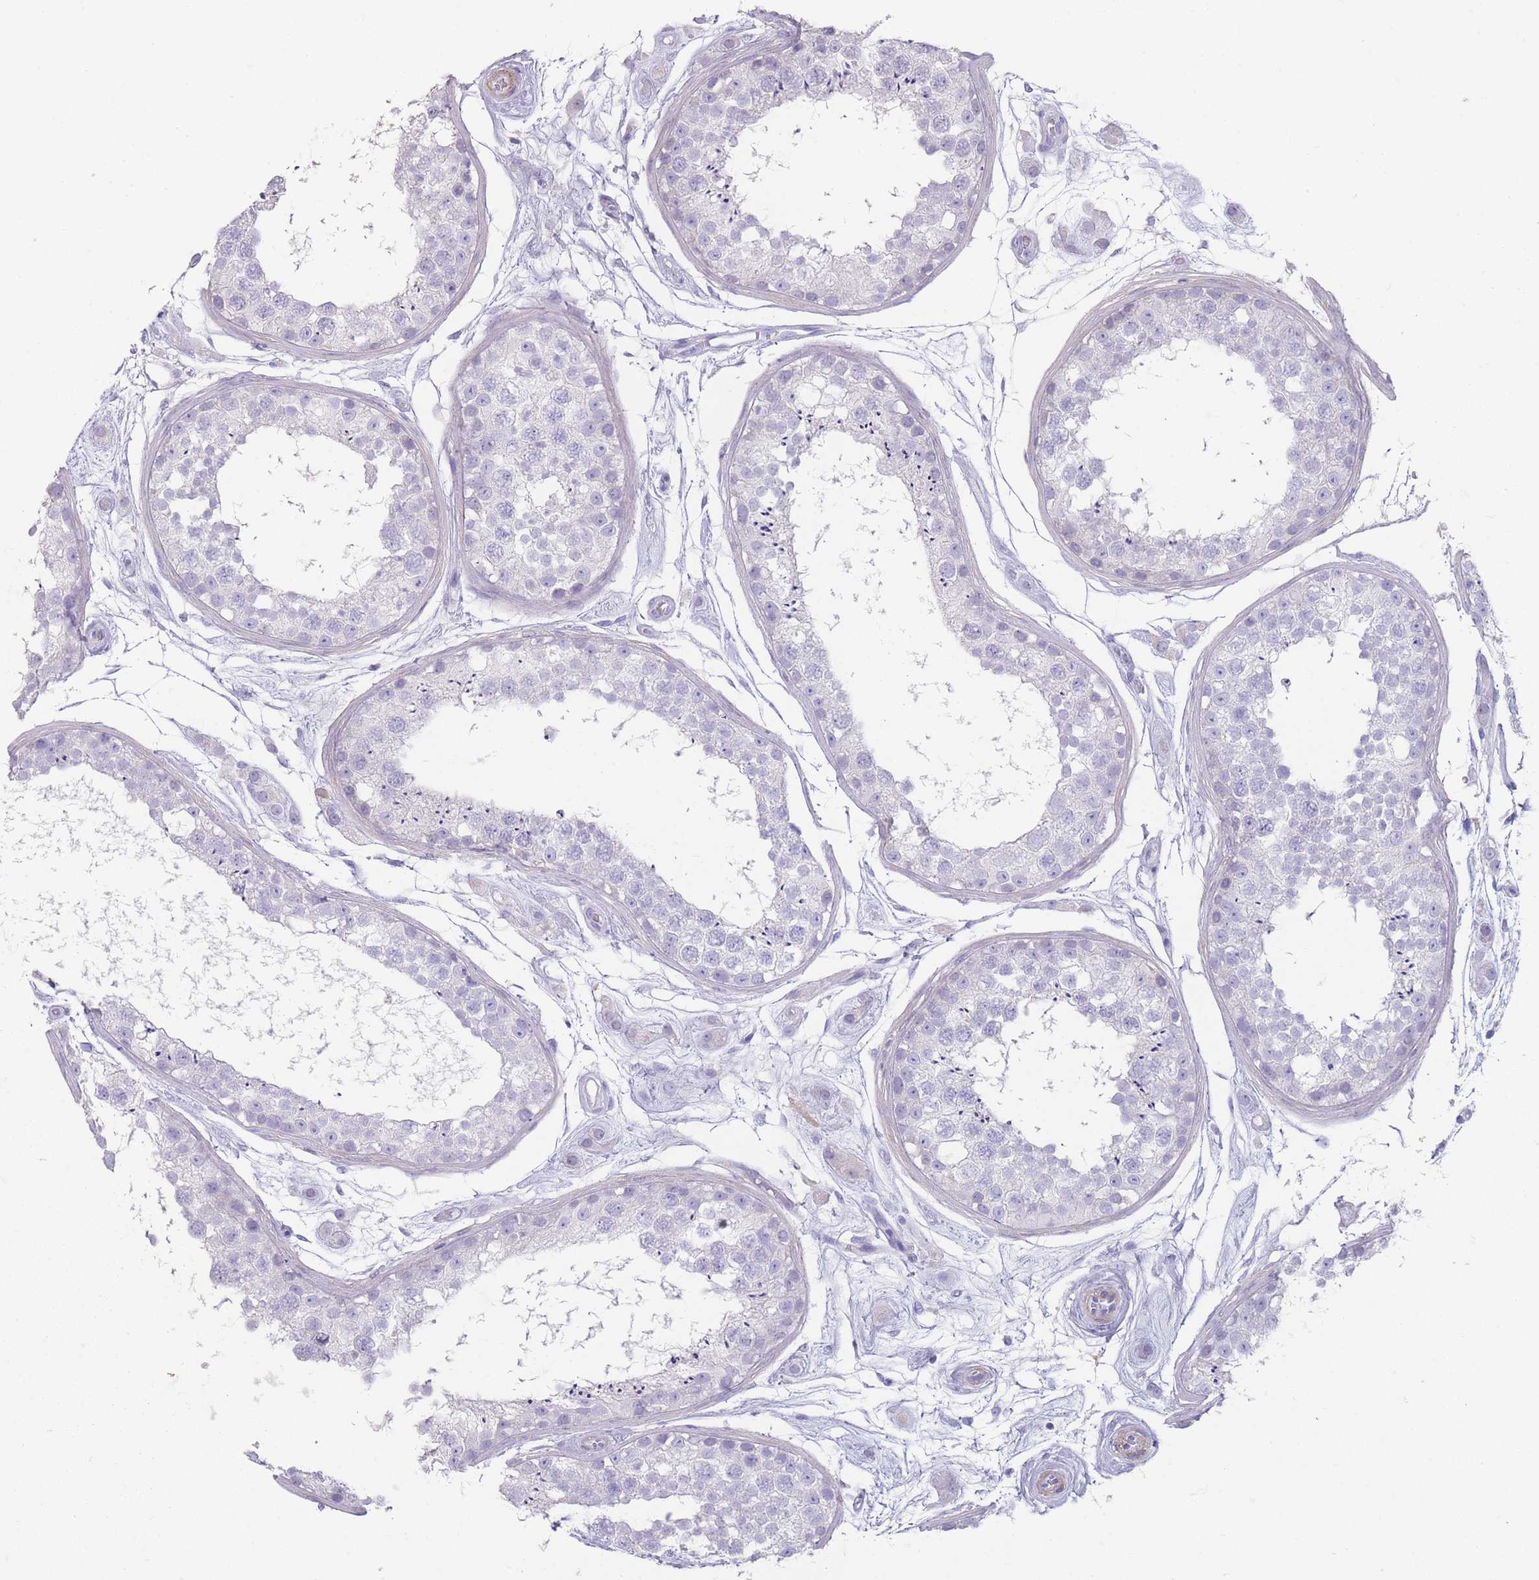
{"staining": {"intensity": "negative", "quantity": "none", "location": "none"}, "tissue": "testis", "cell_type": "Cells in seminiferous ducts", "image_type": "normal", "snomed": [{"axis": "morphology", "description": "Normal tissue, NOS"}, {"axis": "topography", "description": "Testis"}], "caption": "Immunohistochemistry (IHC) of unremarkable testis reveals no staining in cells in seminiferous ducts. (Stains: DAB (3,3'-diaminobenzidine) immunohistochemistry with hematoxylin counter stain, Microscopy: brightfield microscopy at high magnification).", "gene": "RHBG", "patient": {"sex": "male", "age": 25}}